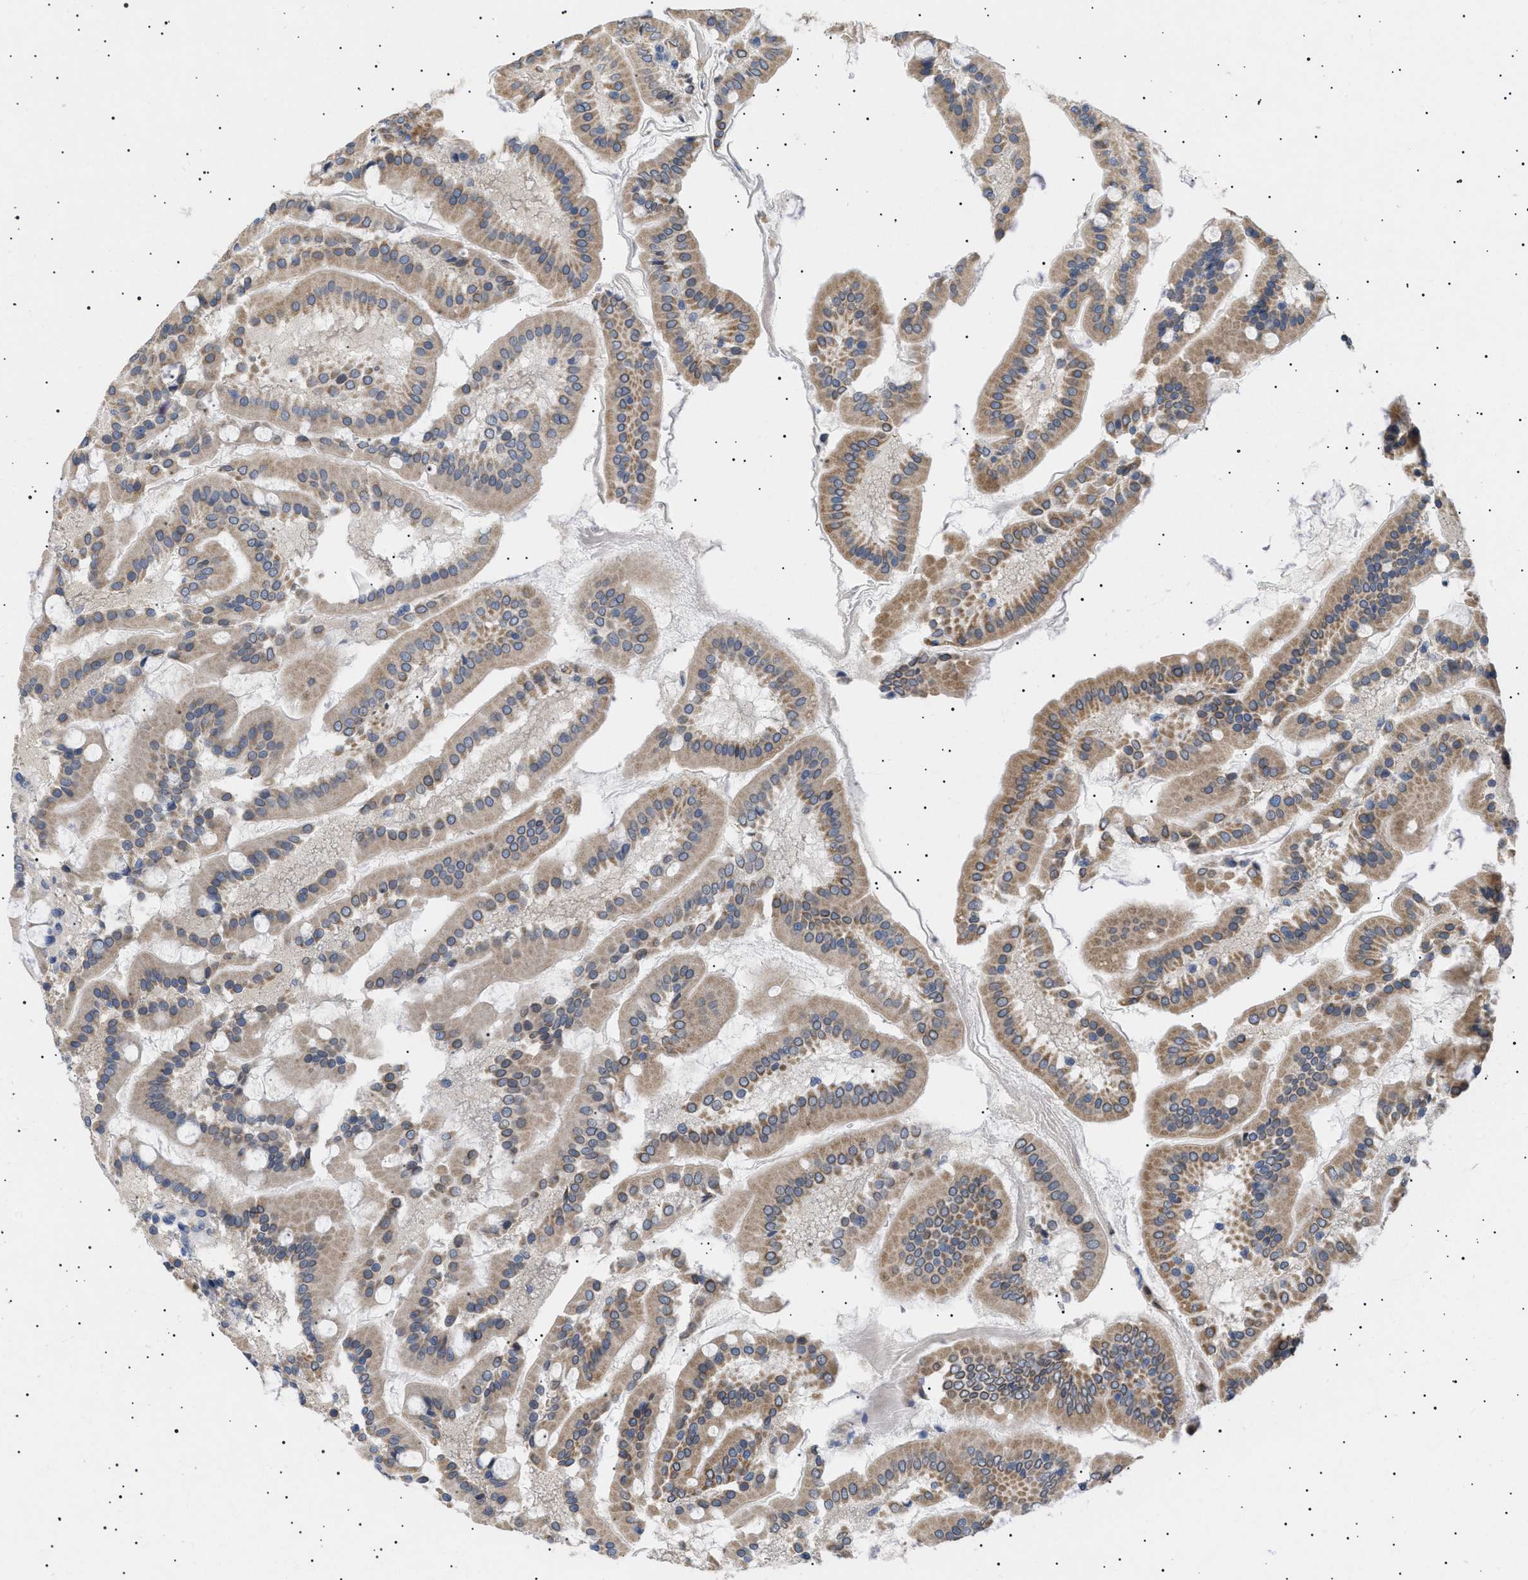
{"staining": {"intensity": "moderate", "quantity": ">75%", "location": "cytoplasmic/membranous"}, "tissue": "duodenum", "cell_type": "Glandular cells", "image_type": "normal", "snomed": [{"axis": "morphology", "description": "Normal tissue, NOS"}, {"axis": "topography", "description": "Duodenum"}], "caption": "Protein staining by IHC reveals moderate cytoplasmic/membranous expression in about >75% of glandular cells in benign duodenum.", "gene": "NUP93", "patient": {"sex": "male", "age": 50}}